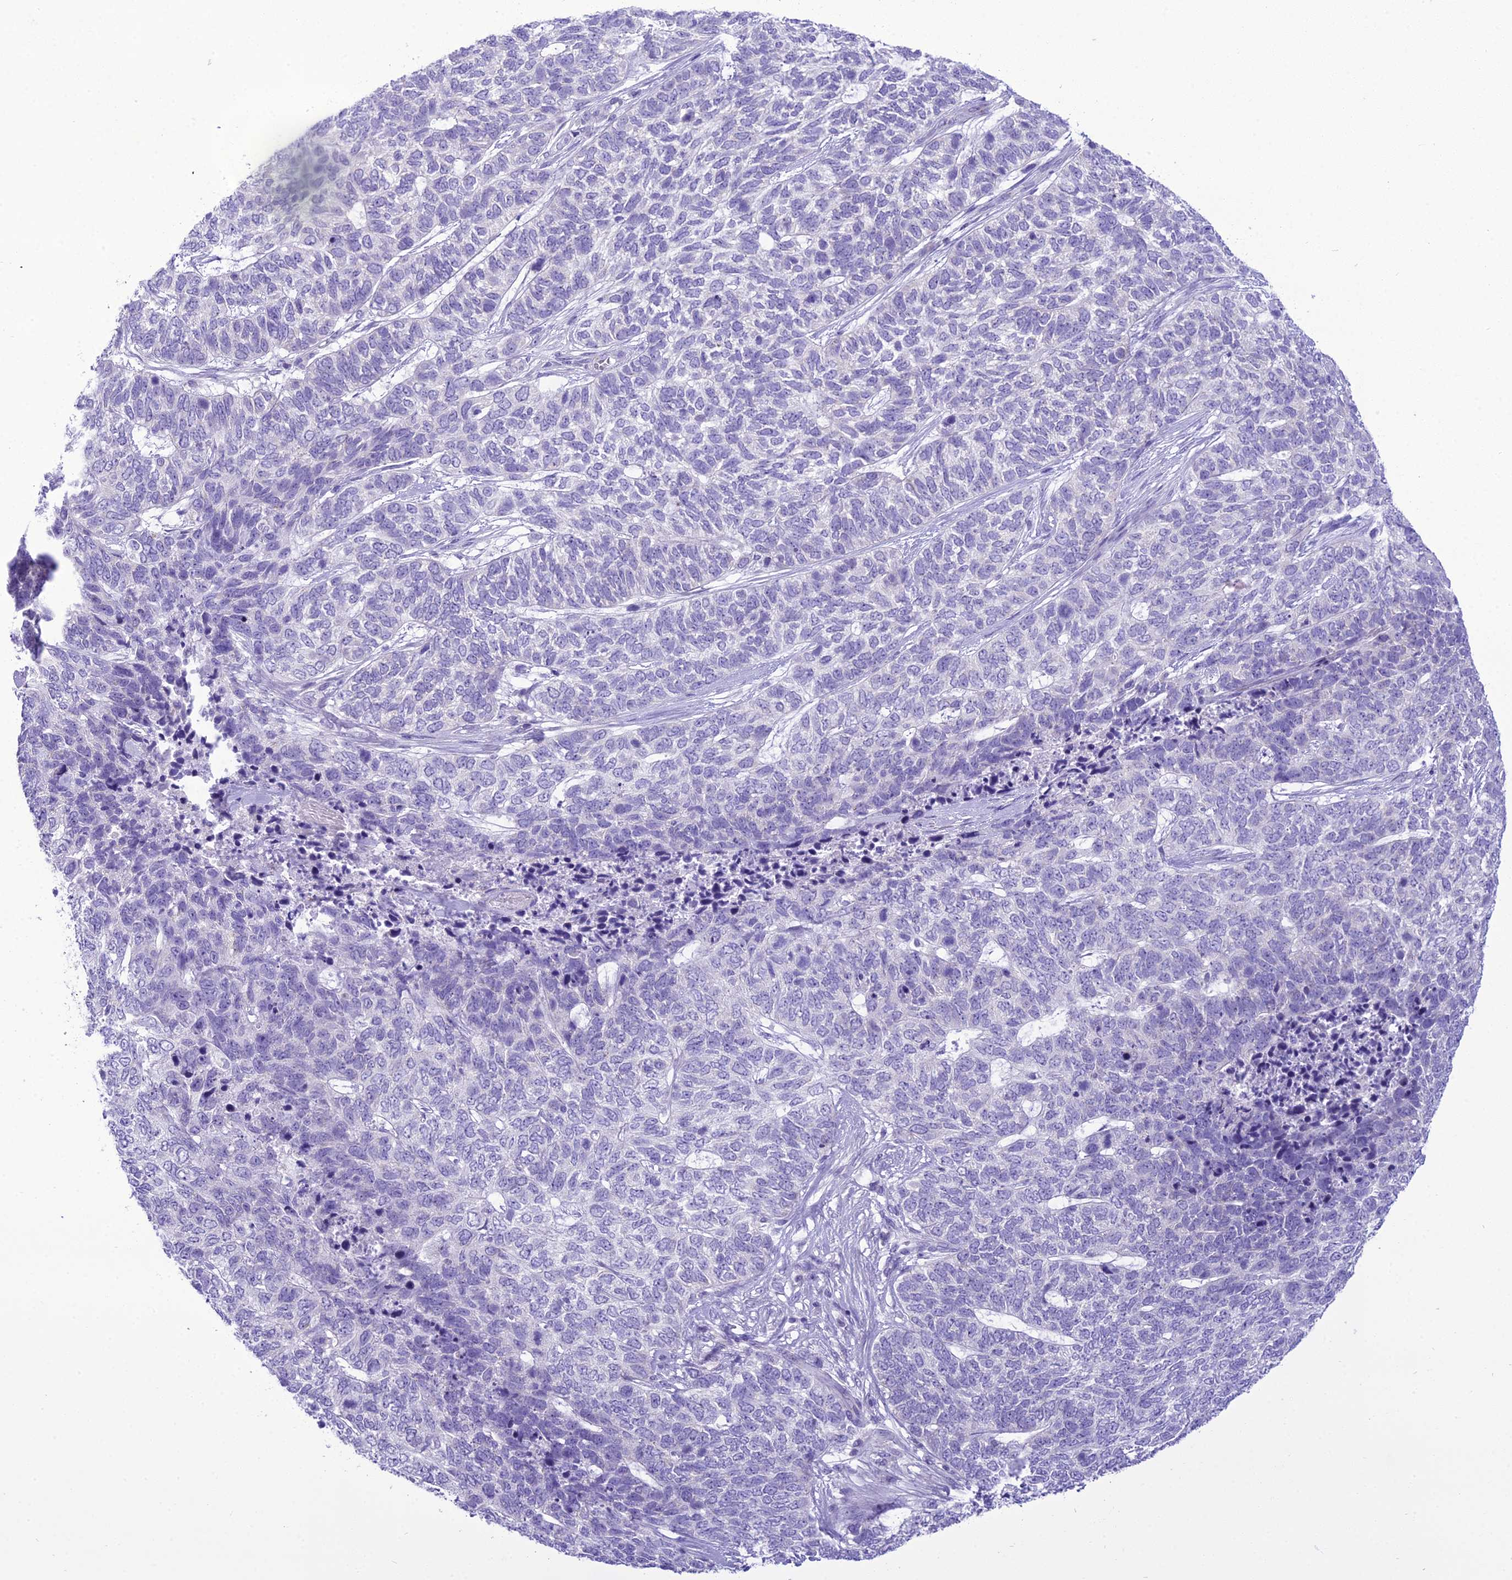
{"staining": {"intensity": "negative", "quantity": "none", "location": "none"}, "tissue": "skin cancer", "cell_type": "Tumor cells", "image_type": "cancer", "snomed": [{"axis": "morphology", "description": "Basal cell carcinoma"}, {"axis": "topography", "description": "Skin"}], "caption": "IHC photomicrograph of skin cancer (basal cell carcinoma) stained for a protein (brown), which reveals no expression in tumor cells. (Stains: DAB immunohistochemistry with hematoxylin counter stain, Microscopy: brightfield microscopy at high magnification).", "gene": "B9D2", "patient": {"sex": "female", "age": 65}}